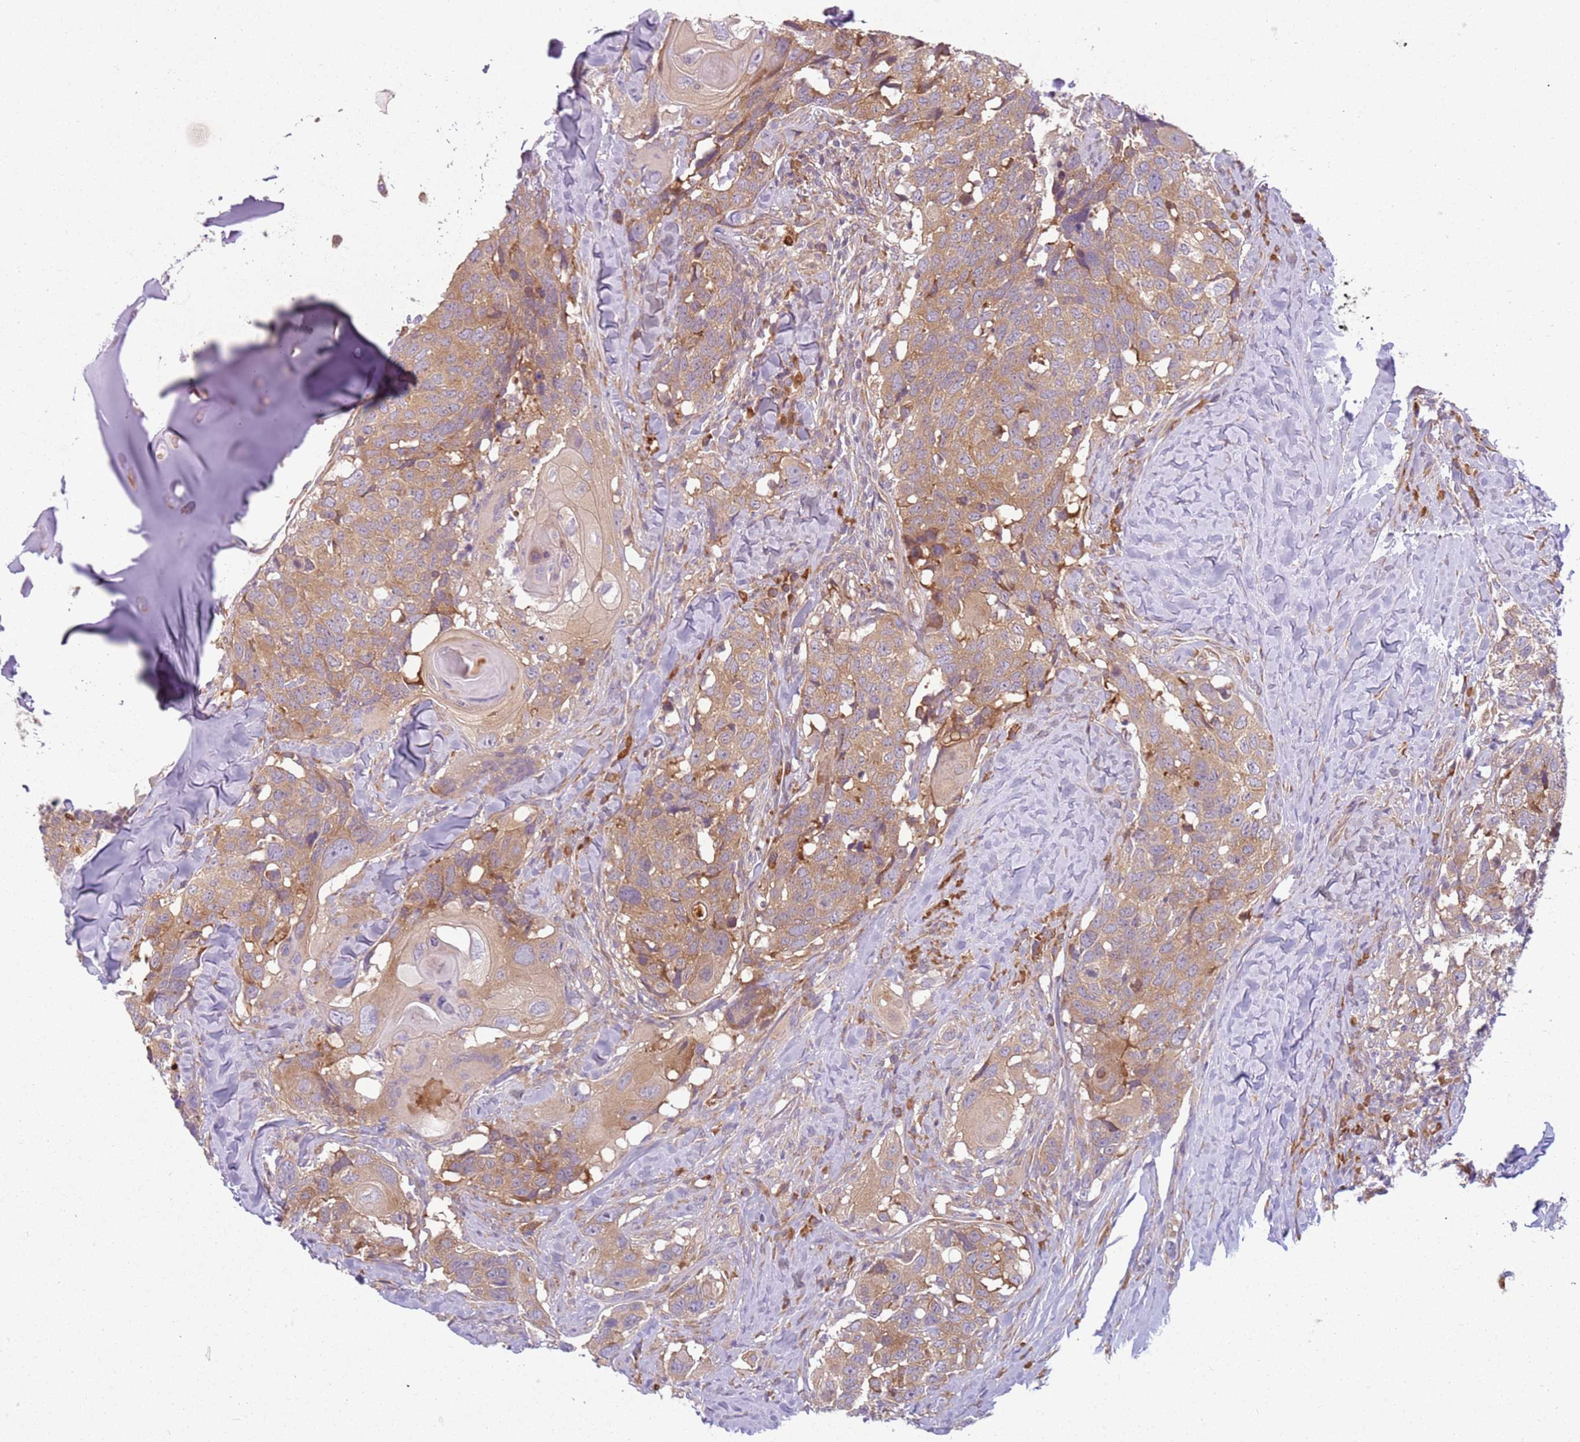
{"staining": {"intensity": "moderate", "quantity": ">75%", "location": "cytoplasmic/membranous"}, "tissue": "head and neck cancer", "cell_type": "Tumor cells", "image_type": "cancer", "snomed": [{"axis": "morphology", "description": "Normal tissue, NOS"}, {"axis": "morphology", "description": "Squamous cell carcinoma, NOS"}, {"axis": "topography", "description": "Skeletal muscle"}, {"axis": "topography", "description": "Vascular tissue"}, {"axis": "topography", "description": "Peripheral nerve tissue"}, {"axis": "topography", "description": "Head-Neck"}], "caption": "Head and neck cancer (squamous cell carcinoma) tissue displays moderate cytoplasmic/membranous positivity in about >75% of tumor cells", "gene": "RPS28", "patient": {"sex": "male", "age": 66}}